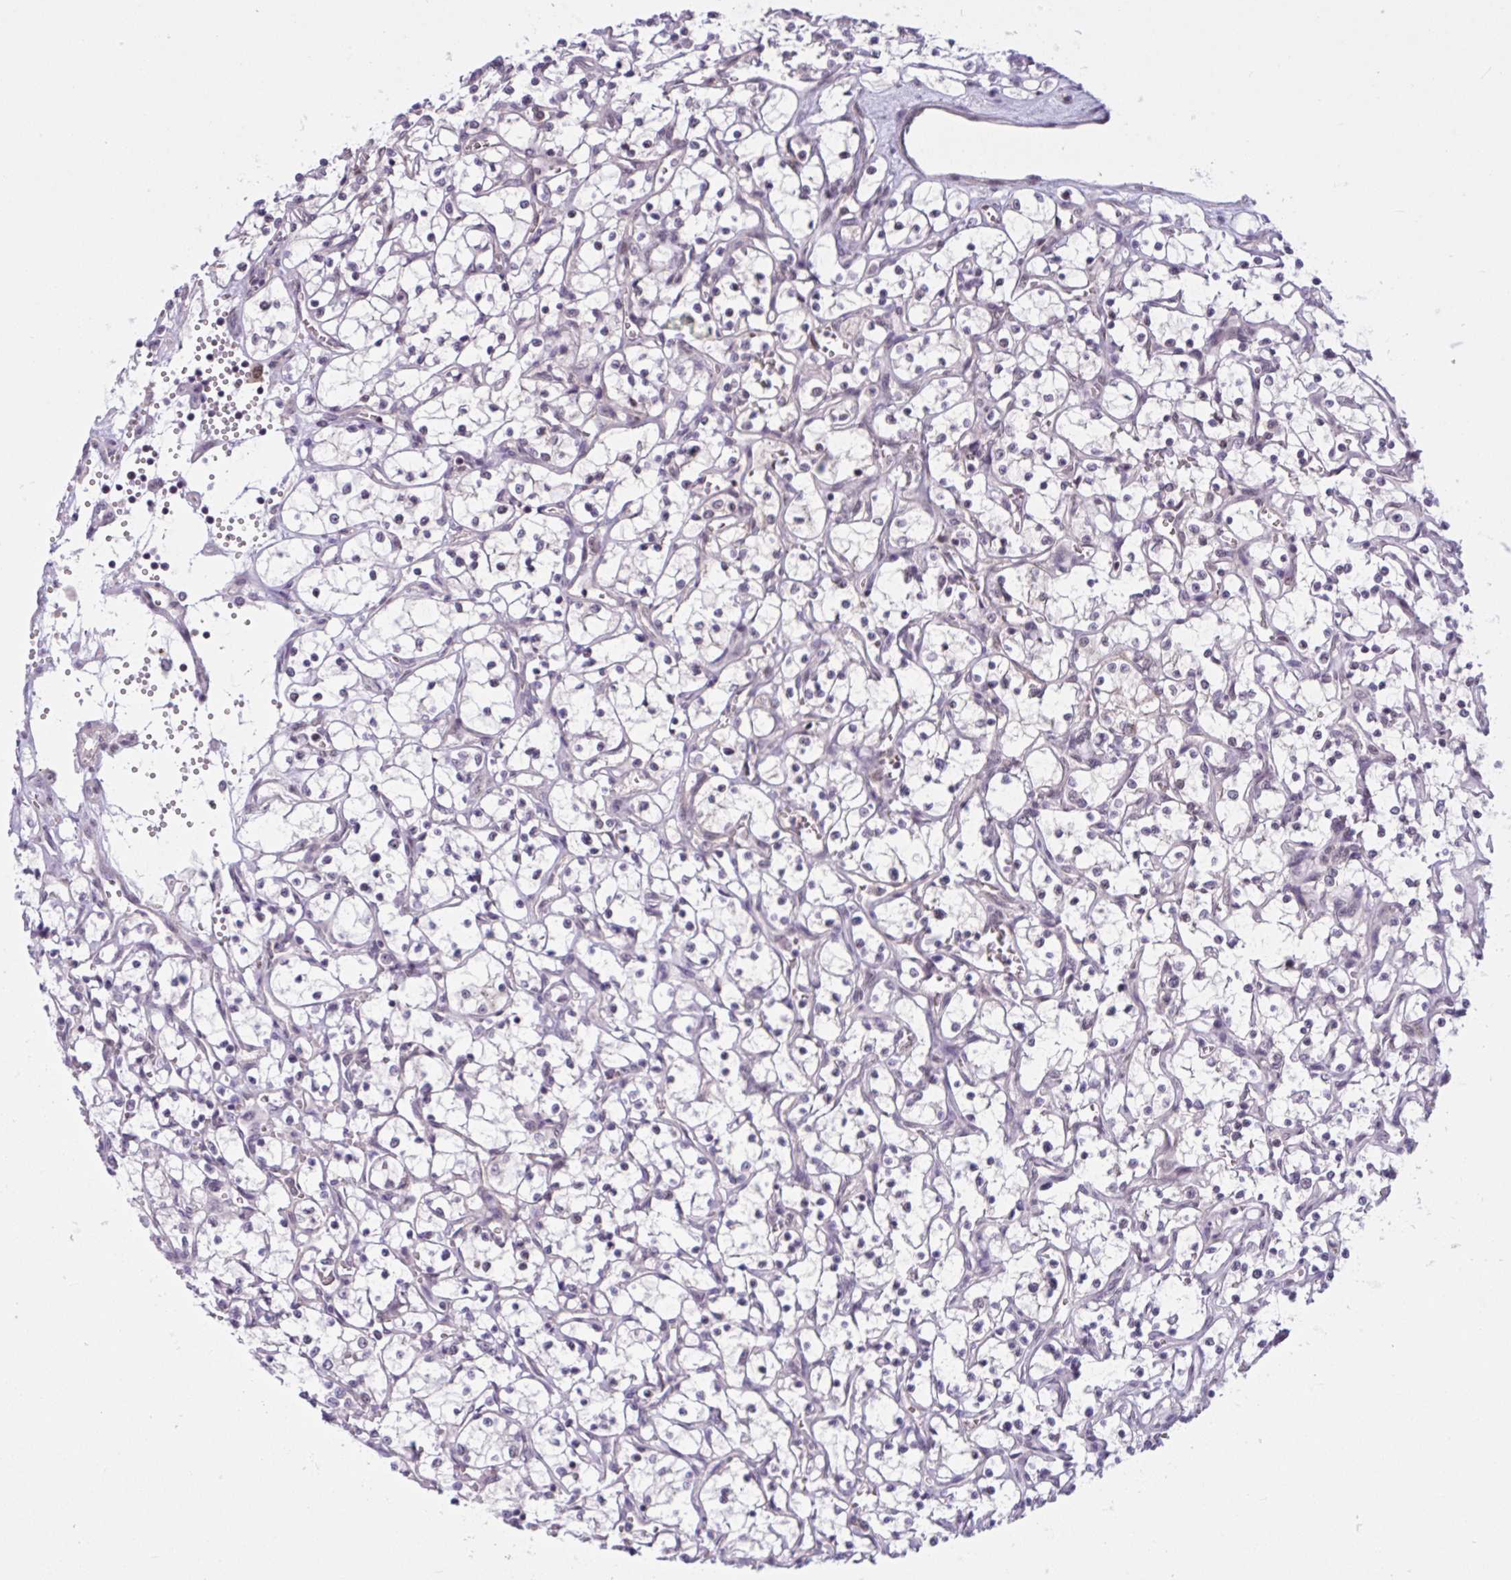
{"staining": {"intensity": "negative", "quantity": "none", "location": "none"}, "tissue": "renal cancer", "cell_type": "Tumor cells", "image_type": "cancer", "snomed": [{"axis": "morphology", "description": "Adenocarcinoma, NOS"}, {"axis": "topography", "description": "Kidney"}], "caption": "Human adenocarcinoma (renal) stained for a protein using immunohistochemistry shows no staining in tumor cells.", "gene": "TTC7B", "patient": {"sex": "female", "age": 69}}